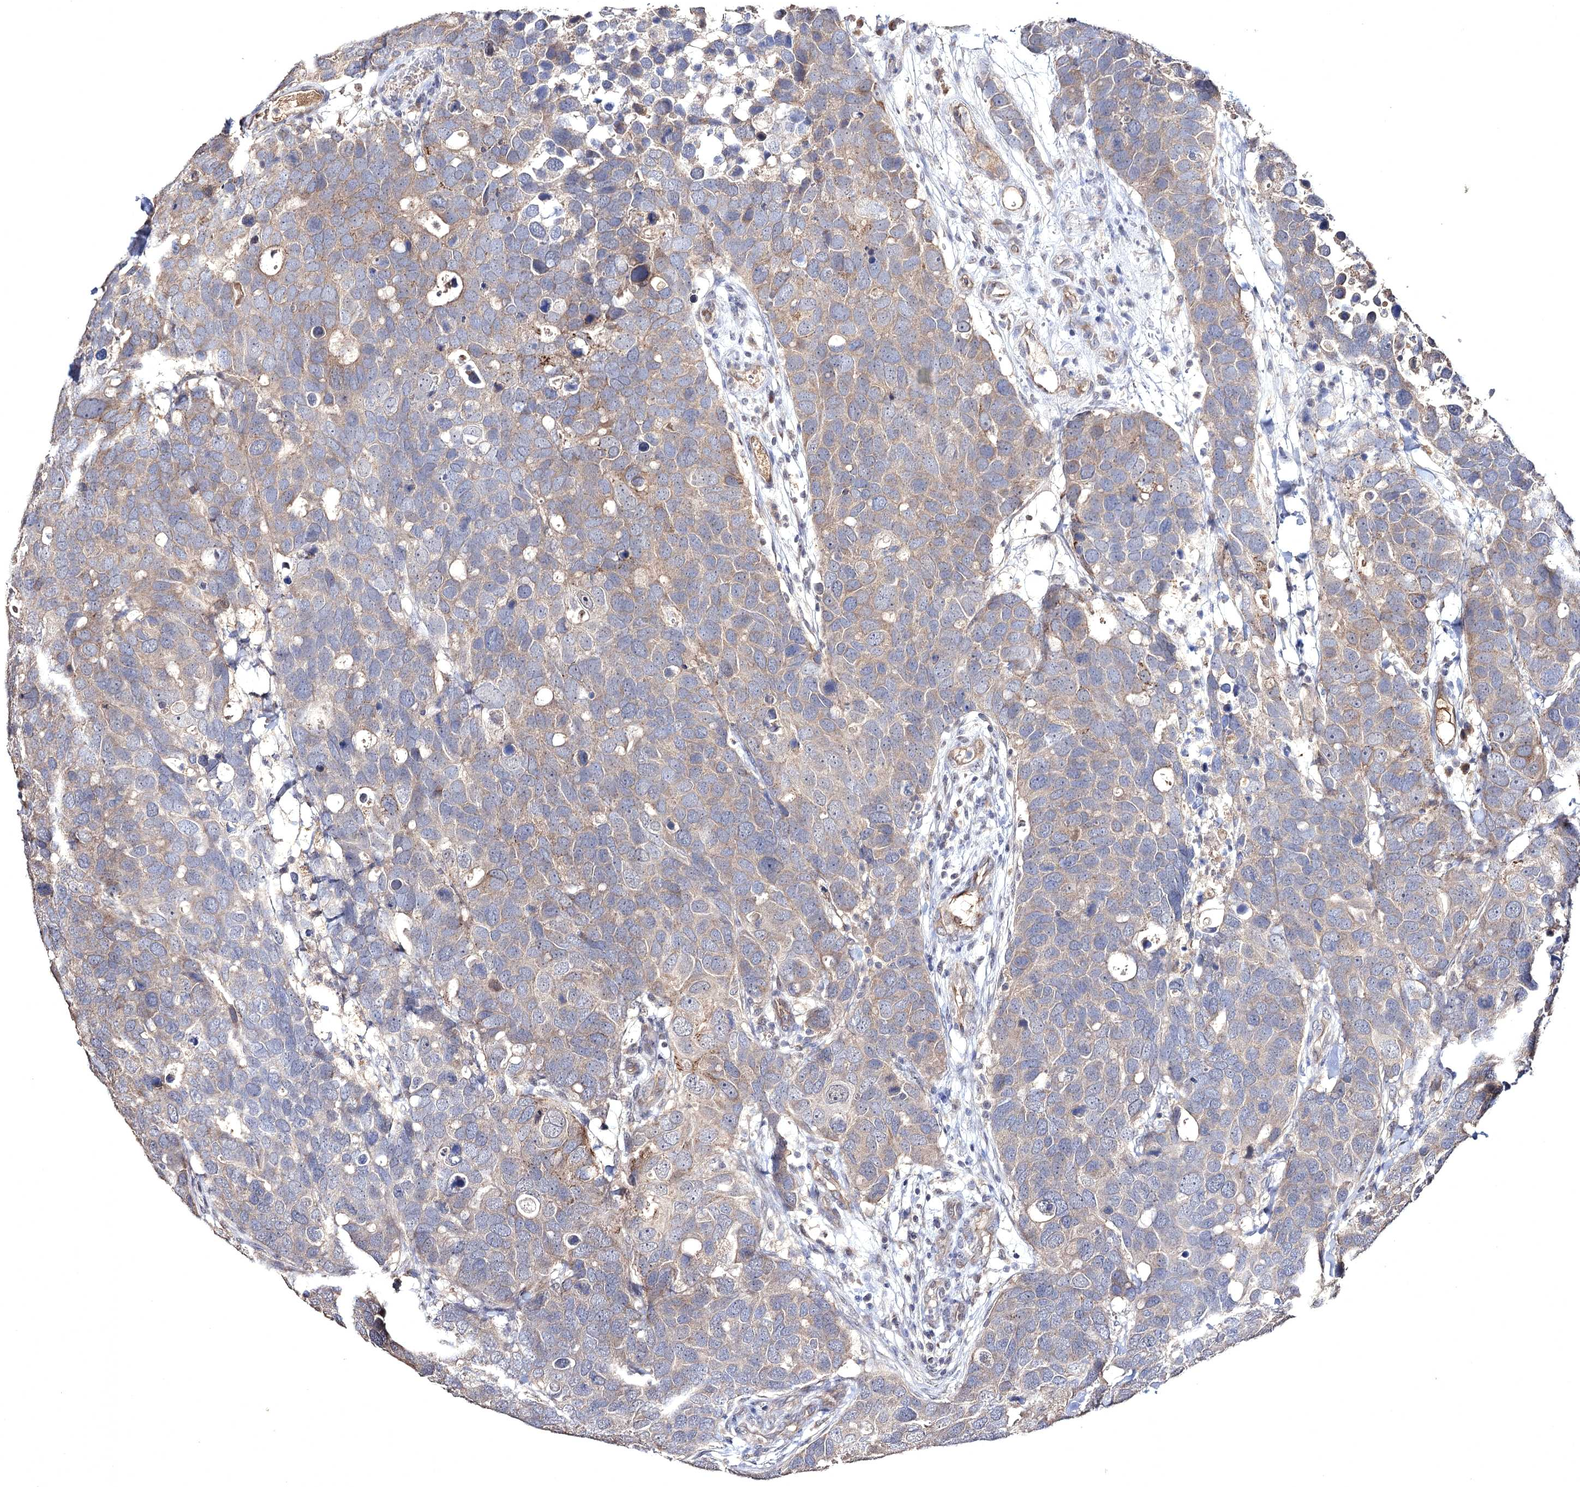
{"staining": {"intensity": "weak", "quantity": "<25%", "location": "cytoplasmic/membranous"}, "tissue": "breast cancer", "cell_type": "Tumor cells", "image_type": "cancer", "snomed": [{"axis": "morphology", "description": "Duct carcinoma"}, {"axis": "topography", "description": "Breast"}], "caption": "Photomicrograph shows no significant protein staining in tumor cells of breast cancer (intraductal carcinoma).", "gene": "SEMA4G", "patient": {"sex": "female", "age": 83}}